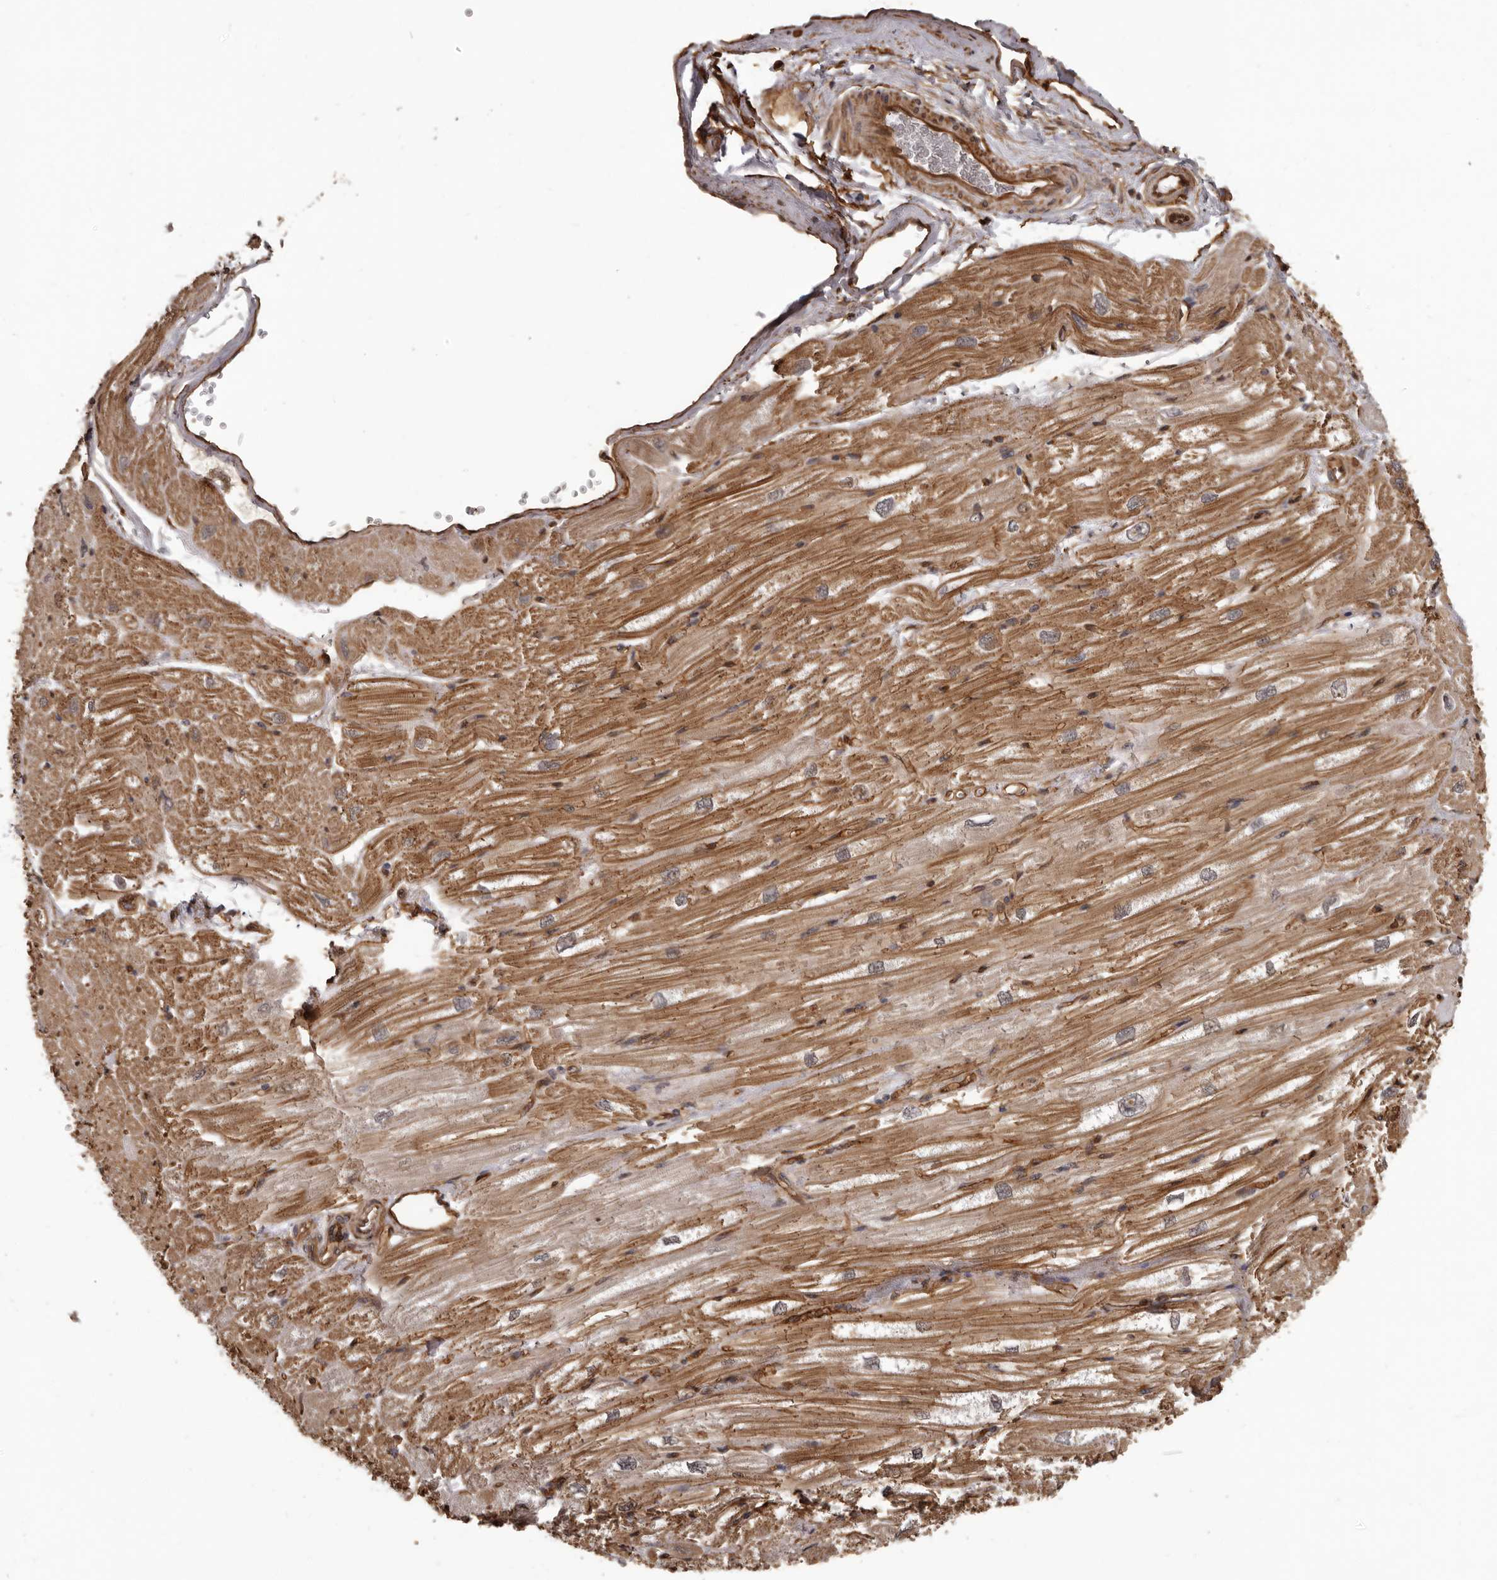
{"staining": {"intensity": "moderate", "quantity": "<25%", "location": "cytoplasmic/membranous"}, "tissue": "heart muscle", "cell_type": "Cardiomyocytes", "image_type": "normal", "snomed": [{"axis": "morphology", "description": "Normal tissue, NOS"}, {"axis": "topography", "description": "Heart"}], "caption": "High-magnification brightfield microscopy of unremarkable heart muscle stained with DAB (brown) and counterstained with hematoxylin (blue). cardiomyocytes exhibit moderate cytoplasmic/membranous expression is appreciated in about<25% of cells.", "gene": "SLITRK6", "patient": {"sex": "male", "age": 50}}